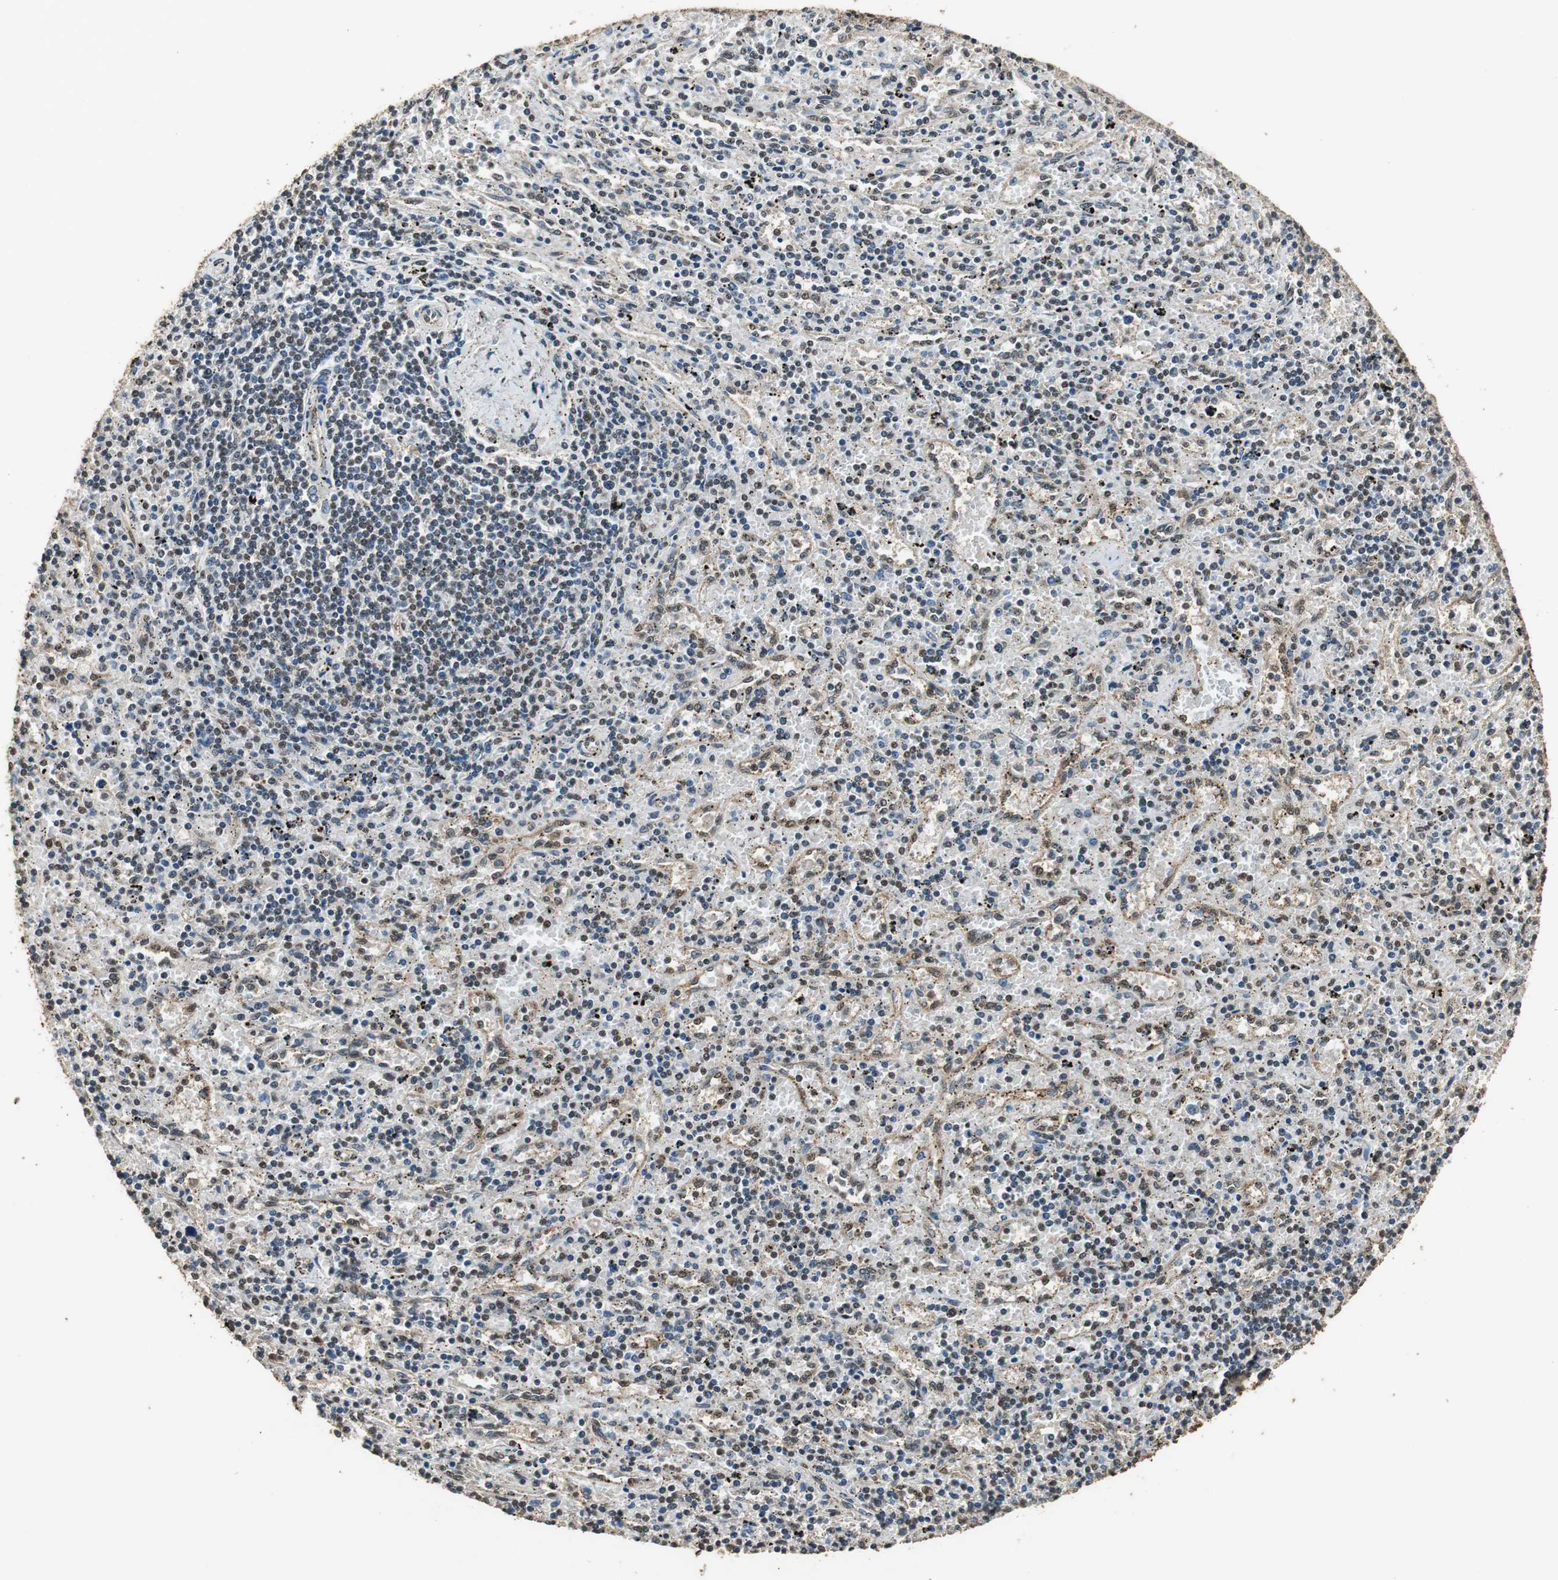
{"staining": {"intensity": "moderate", "quantity": "<25%", "location": "nuclear"}, "tissue": "lymphoma", "cell_type": "Tumor cells", "image_type": "cancer", "snomed": [{"axis": "morphology", "description": "Malignant lymphoma, non-Hodgkin's type, Low grade"}, {"axis": "topography", "description": "Spleen"}], "caption": "The micrograph exhibits immunohistochemical staining of low-grade malignant lymphoma, non-Hodgkin's type. There is moderate nuclear expression is seen in approximately <25% of tumor cells.", "gene": "PPP1R13B", "patient": {"sex": "male", "age": 76}}